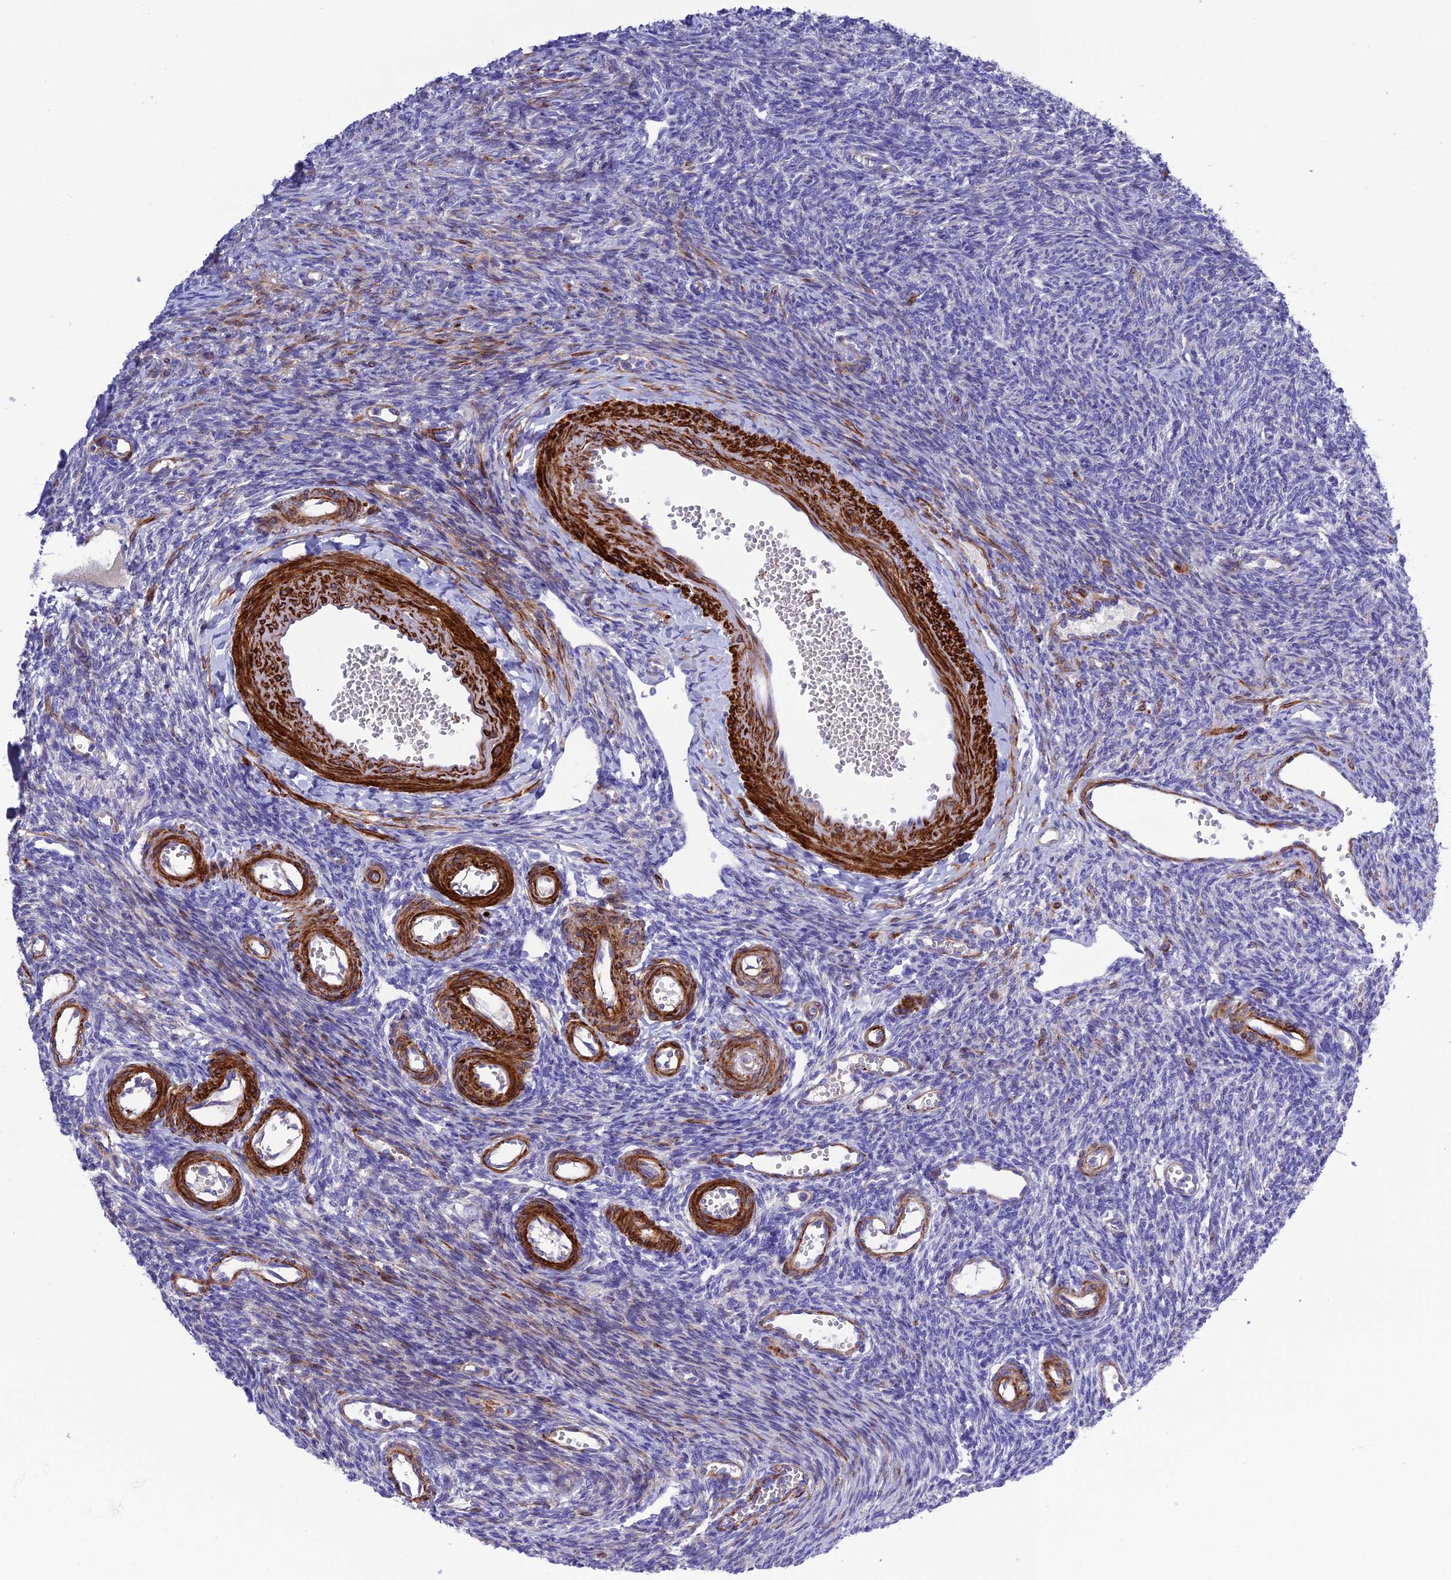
{"staining": {"intensity": "negative", "quantity": "none", "location": "none"}, "tissue": "ovary", "cell_type": "Follicle cells", "image_type": "normal", "snomed": [{"axis": "morphology", "description": "Normal tissue, NOS"}, {"axis": "morphology", "description": "Cyst, NOS"}, {"axis": "topography", "description": "Ovary"}], "caption": "IHC of unremarkable human ovary demonstrates no expression in follicle cells.", "gene": "FRA10AC1", "patient": {"sex": "female", "age": 33}}